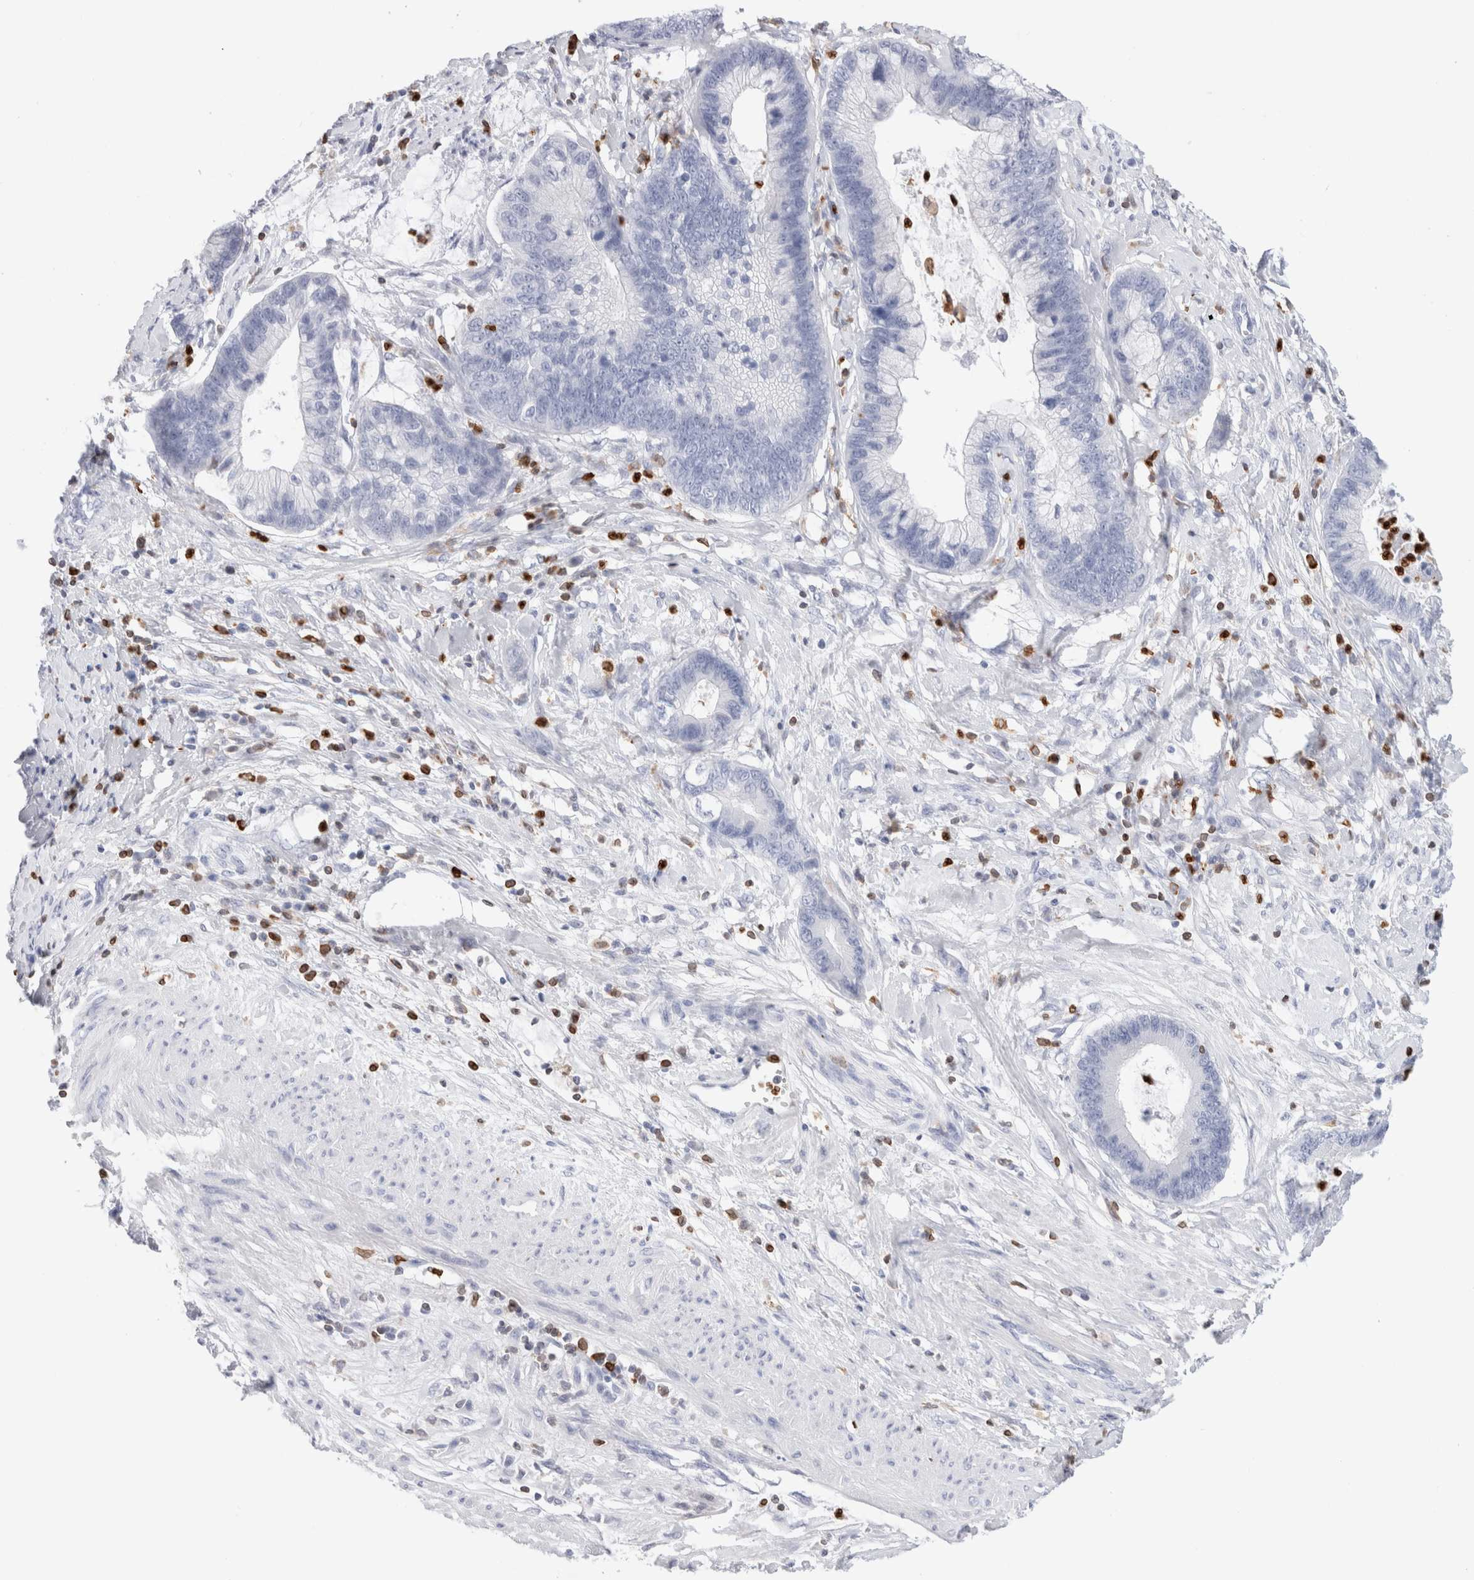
{"staining": {"intensity": "negative", "quantity": "none", "location": "none"}, "tissue": "cervical cancer", "cell_type": "Tumor cells", "image_type": "cancer", "snomed": [{"axis": "morphology", "description": "Adenocarcinoma, NOS"}, {"axis": "topography", "description": "Cervix"}], "caption": "The immunohistochemistry (IHC) image has no significant staining in tumor cells of adenocarcinoma (cervical) tissue. (Stains: DAB immunohistochemistry with hematoxylin counter stain, Microscopy: brightfield microscopy at high magnification).", "gene": "ALOX5AP", "patient": {"sex": "female", "age": 44}}